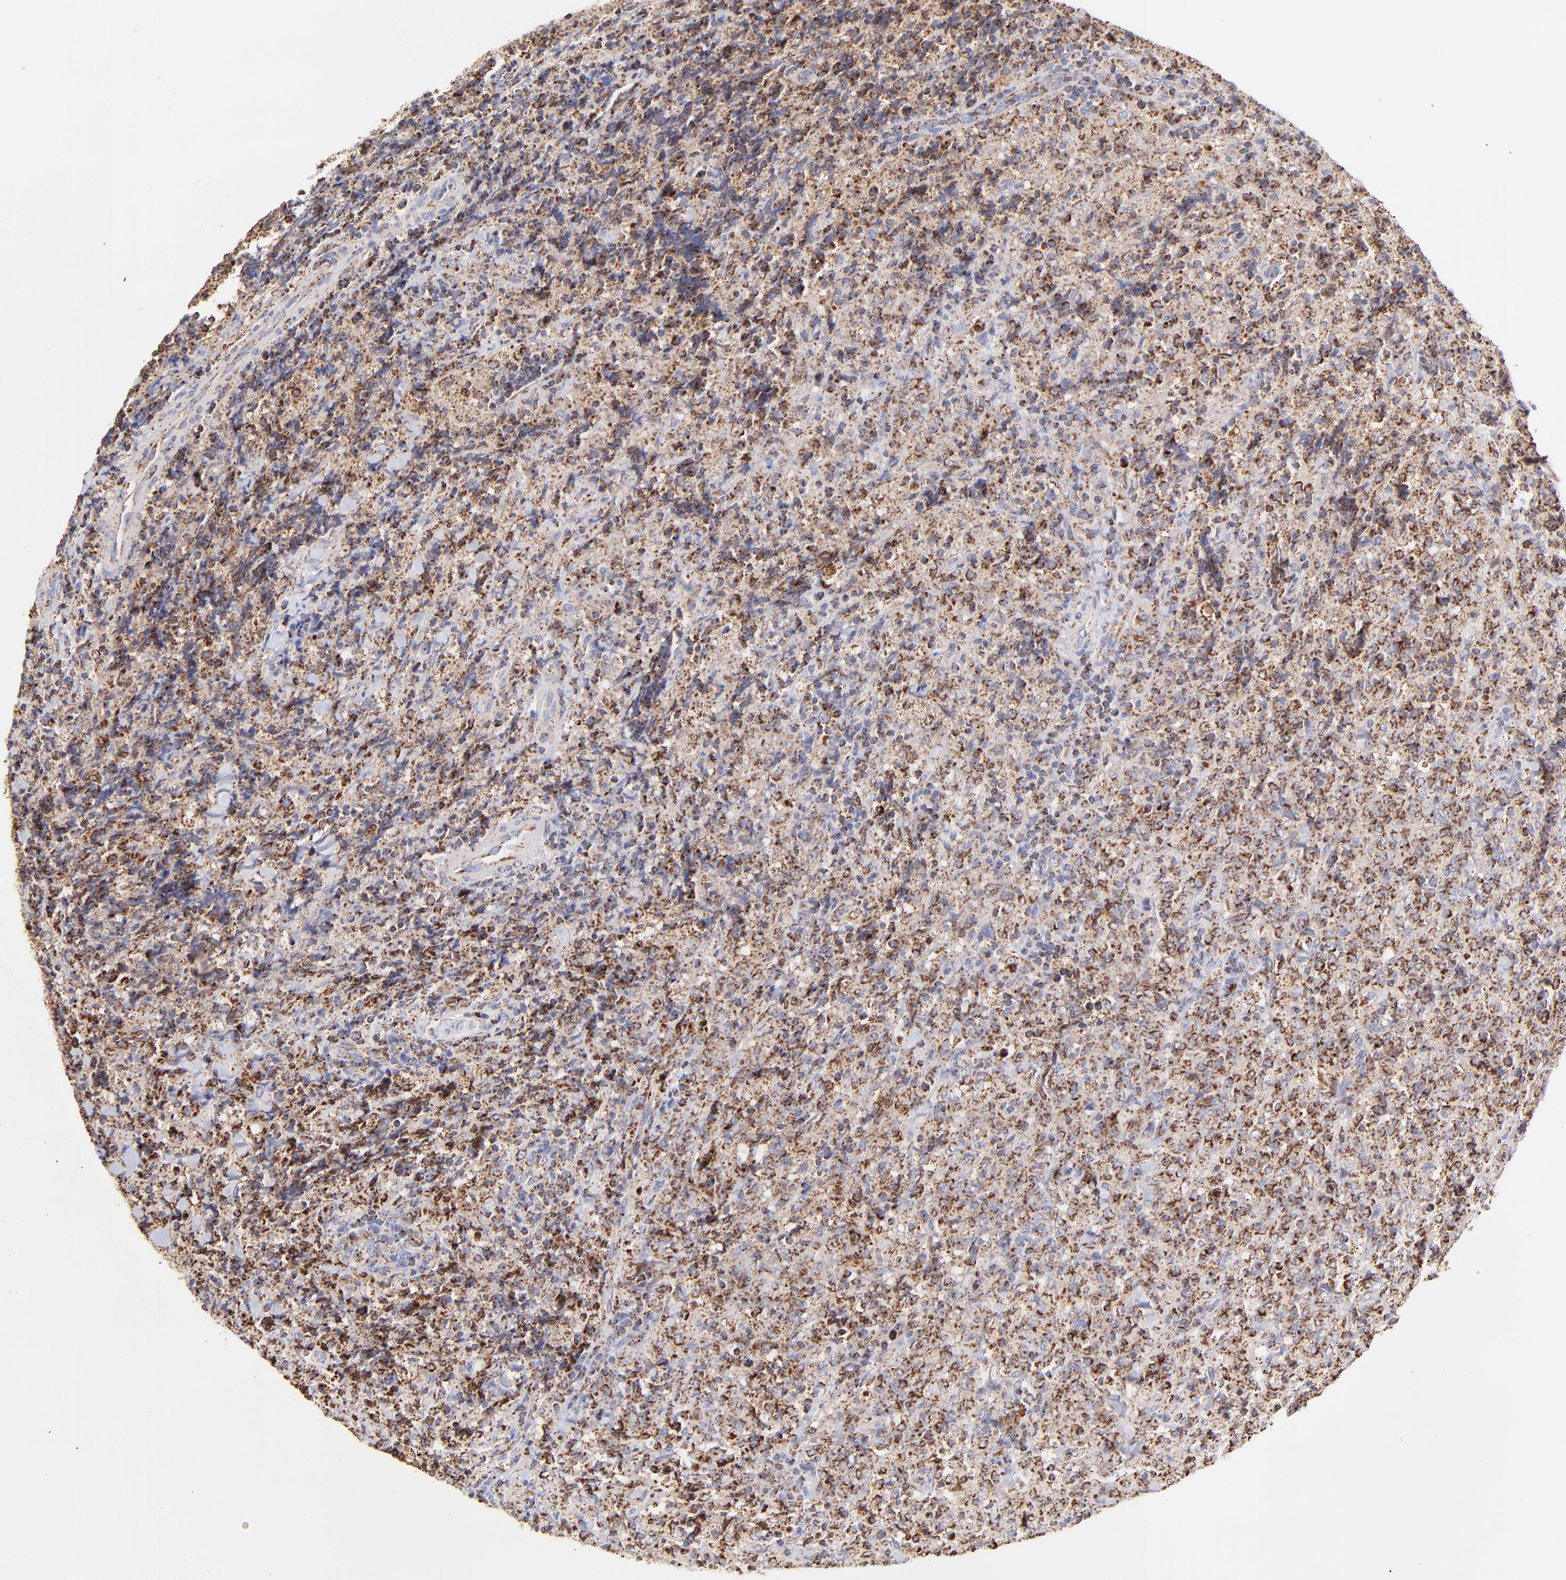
{"staining": {"intensity": "moderate", "quantity": "25%-75%", "location": "cytoplasmic/membranous"}, "tissue": "lymphoma", "cell_type": "Tumor cells", "image_type": "cancer", "snomed": [{"axis": "morphology", "description": "Malignant lymphoma, non-Hodgkin's type, High grade"}, {"axis": "topography", "description": "Tonsil"}], "caption": "Human lymphoma stained for a protein (brown) exhibits moderate cytoplasmic/membranous positive positivity in approximately 25%-75% of tumor cells.", "gene": "ECH1", "patient": {"sex": "female", "age": 36}}